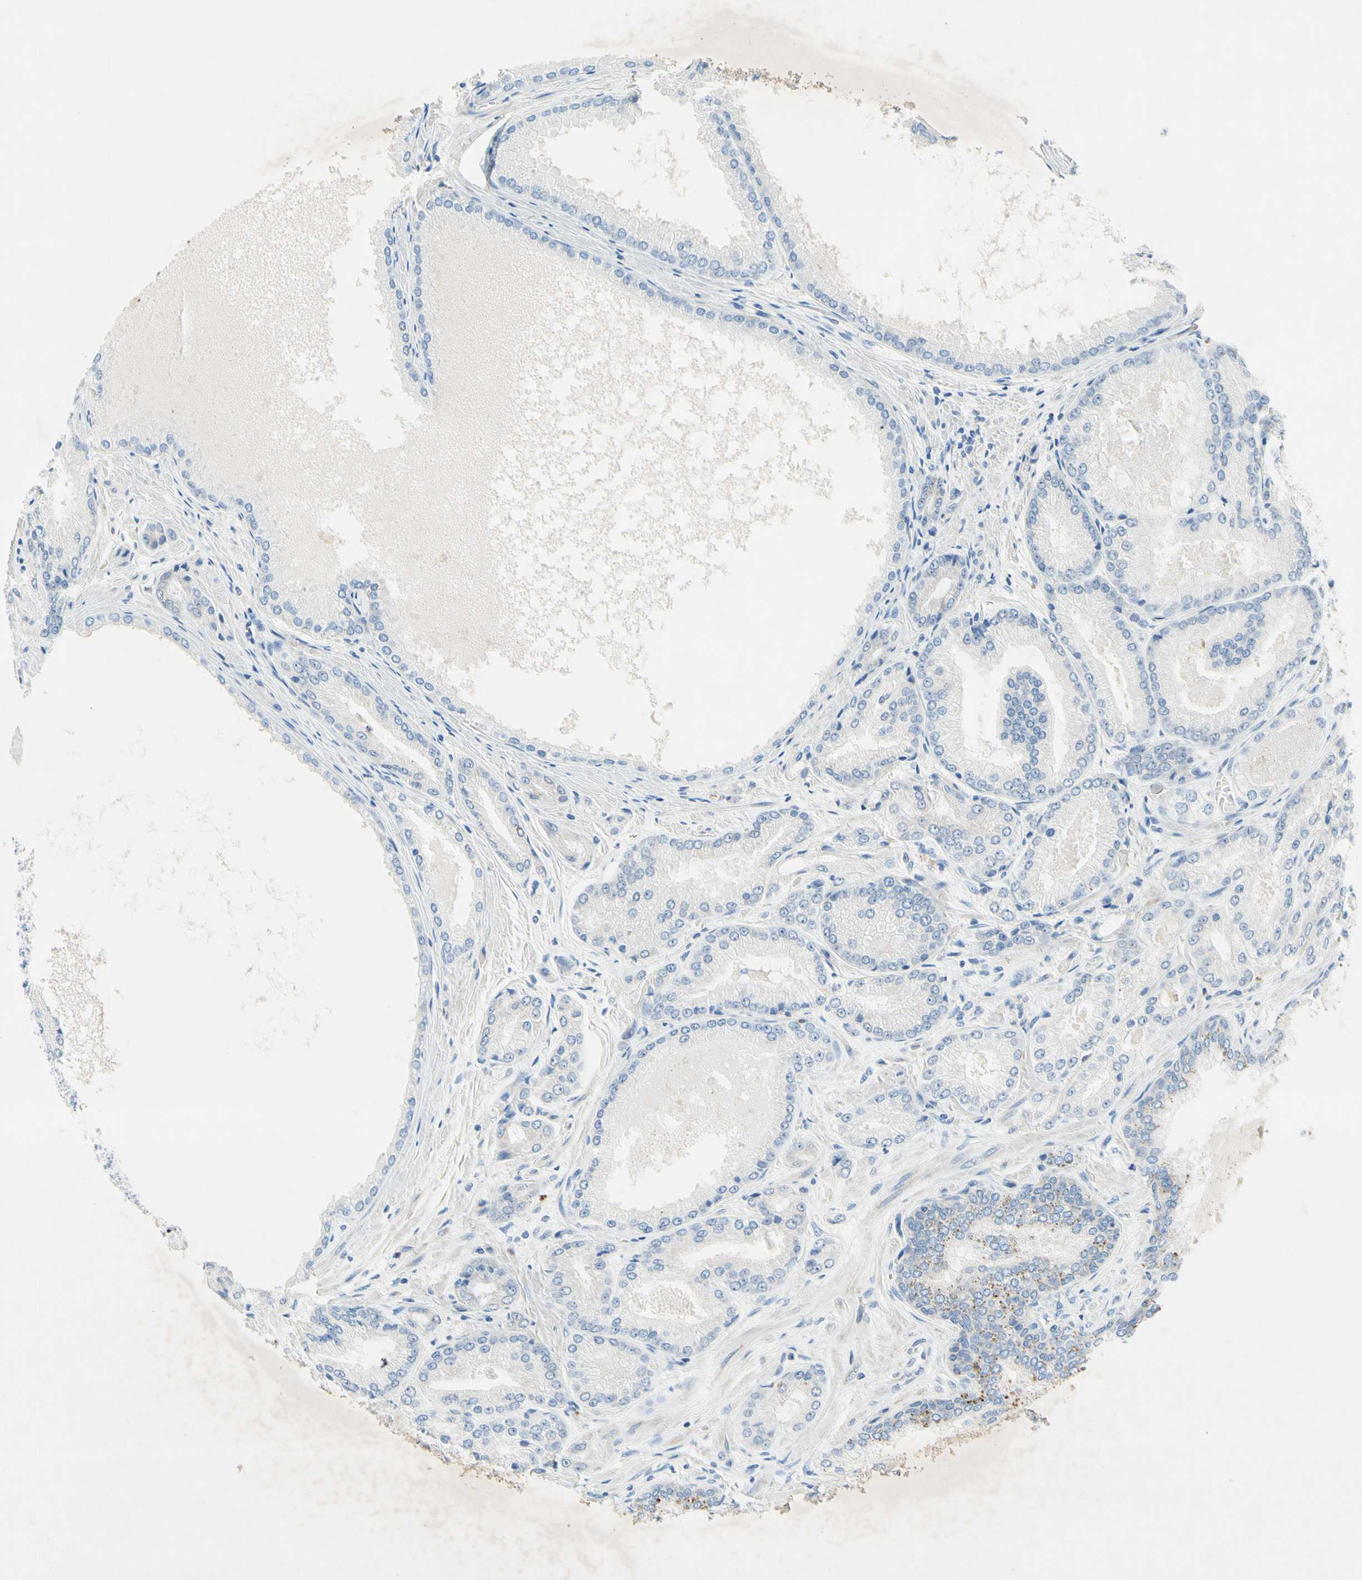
{"staining": {"intensity": "negative", "quantity": "none", "location": "none"}, "tissue": "prostate cancer", "cell_type": "Tumor cells", "image_type": "cancer", "snomed": [{"axis": "morphology", "description": "Adenocarcinoma, High grade"}, {"axis": "topography", "description": "Prostate"}], "caption": "High power microscopy histopathology image of an IHC image of prostate high-grade adenocarcinoma, revealing no significant staining in tumor cells.", "gene": "MFF", "patient": {"sex": "male", "age": 59}}